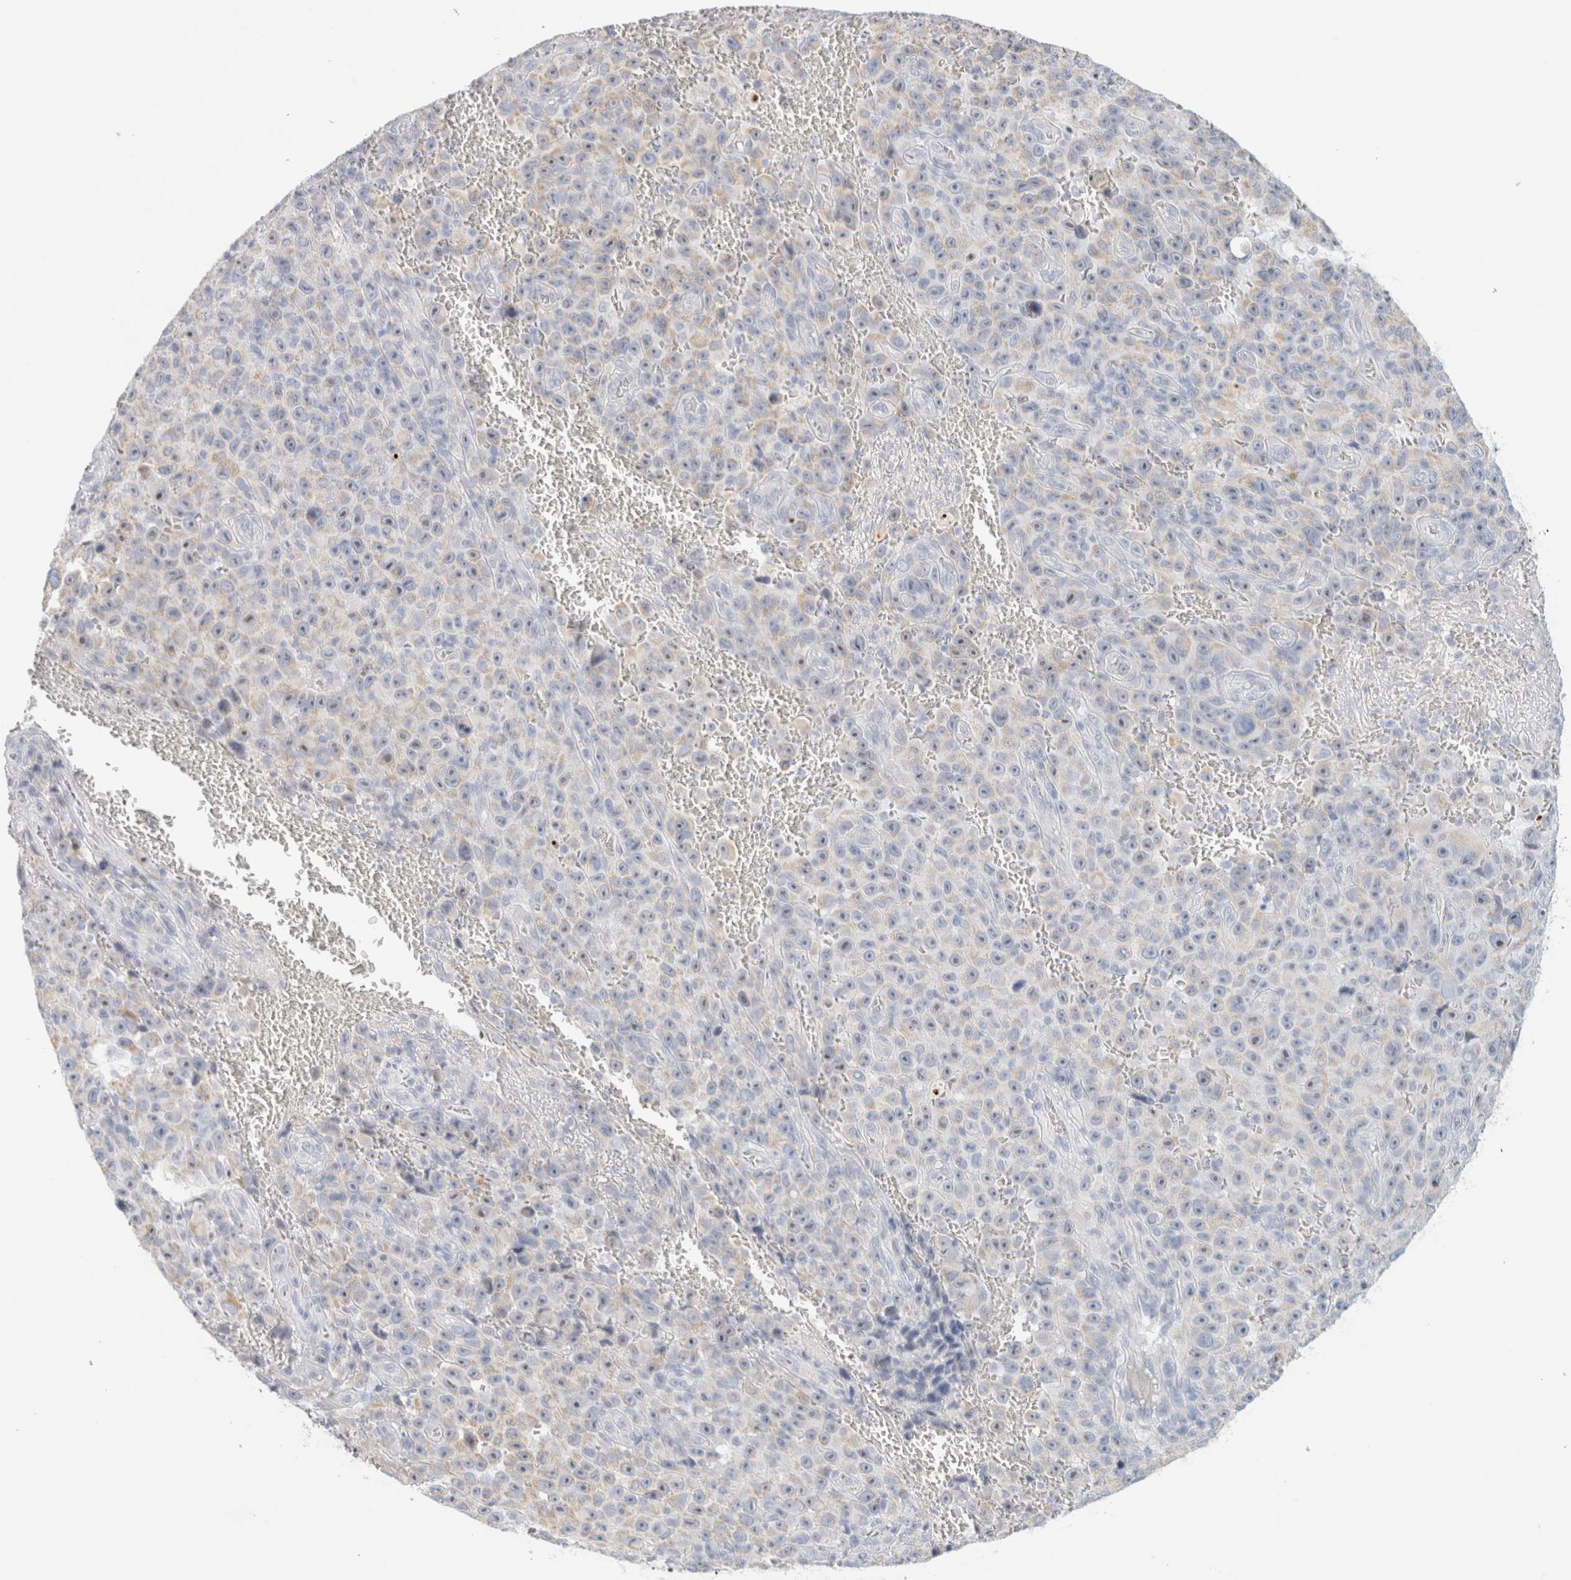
{"staining": {"intensity": "weak", "quantity": "<25%", "location": "cytoplasmic/membranous"}, "tissue": "melanoma", "cell_type": "Tumor cells", "image_type": "cancer", "snomed": [{"axis": "morphology", "description": "Malignant melanoma, NOS"}, {"axis": "topography", "description": "Skin"}], "caption": "Melanoma was stained to show a protein in brown. There is no significant staining in tumor cells.", "gene": "HEXD", "patient": {"sex": "female", "age": 82}}